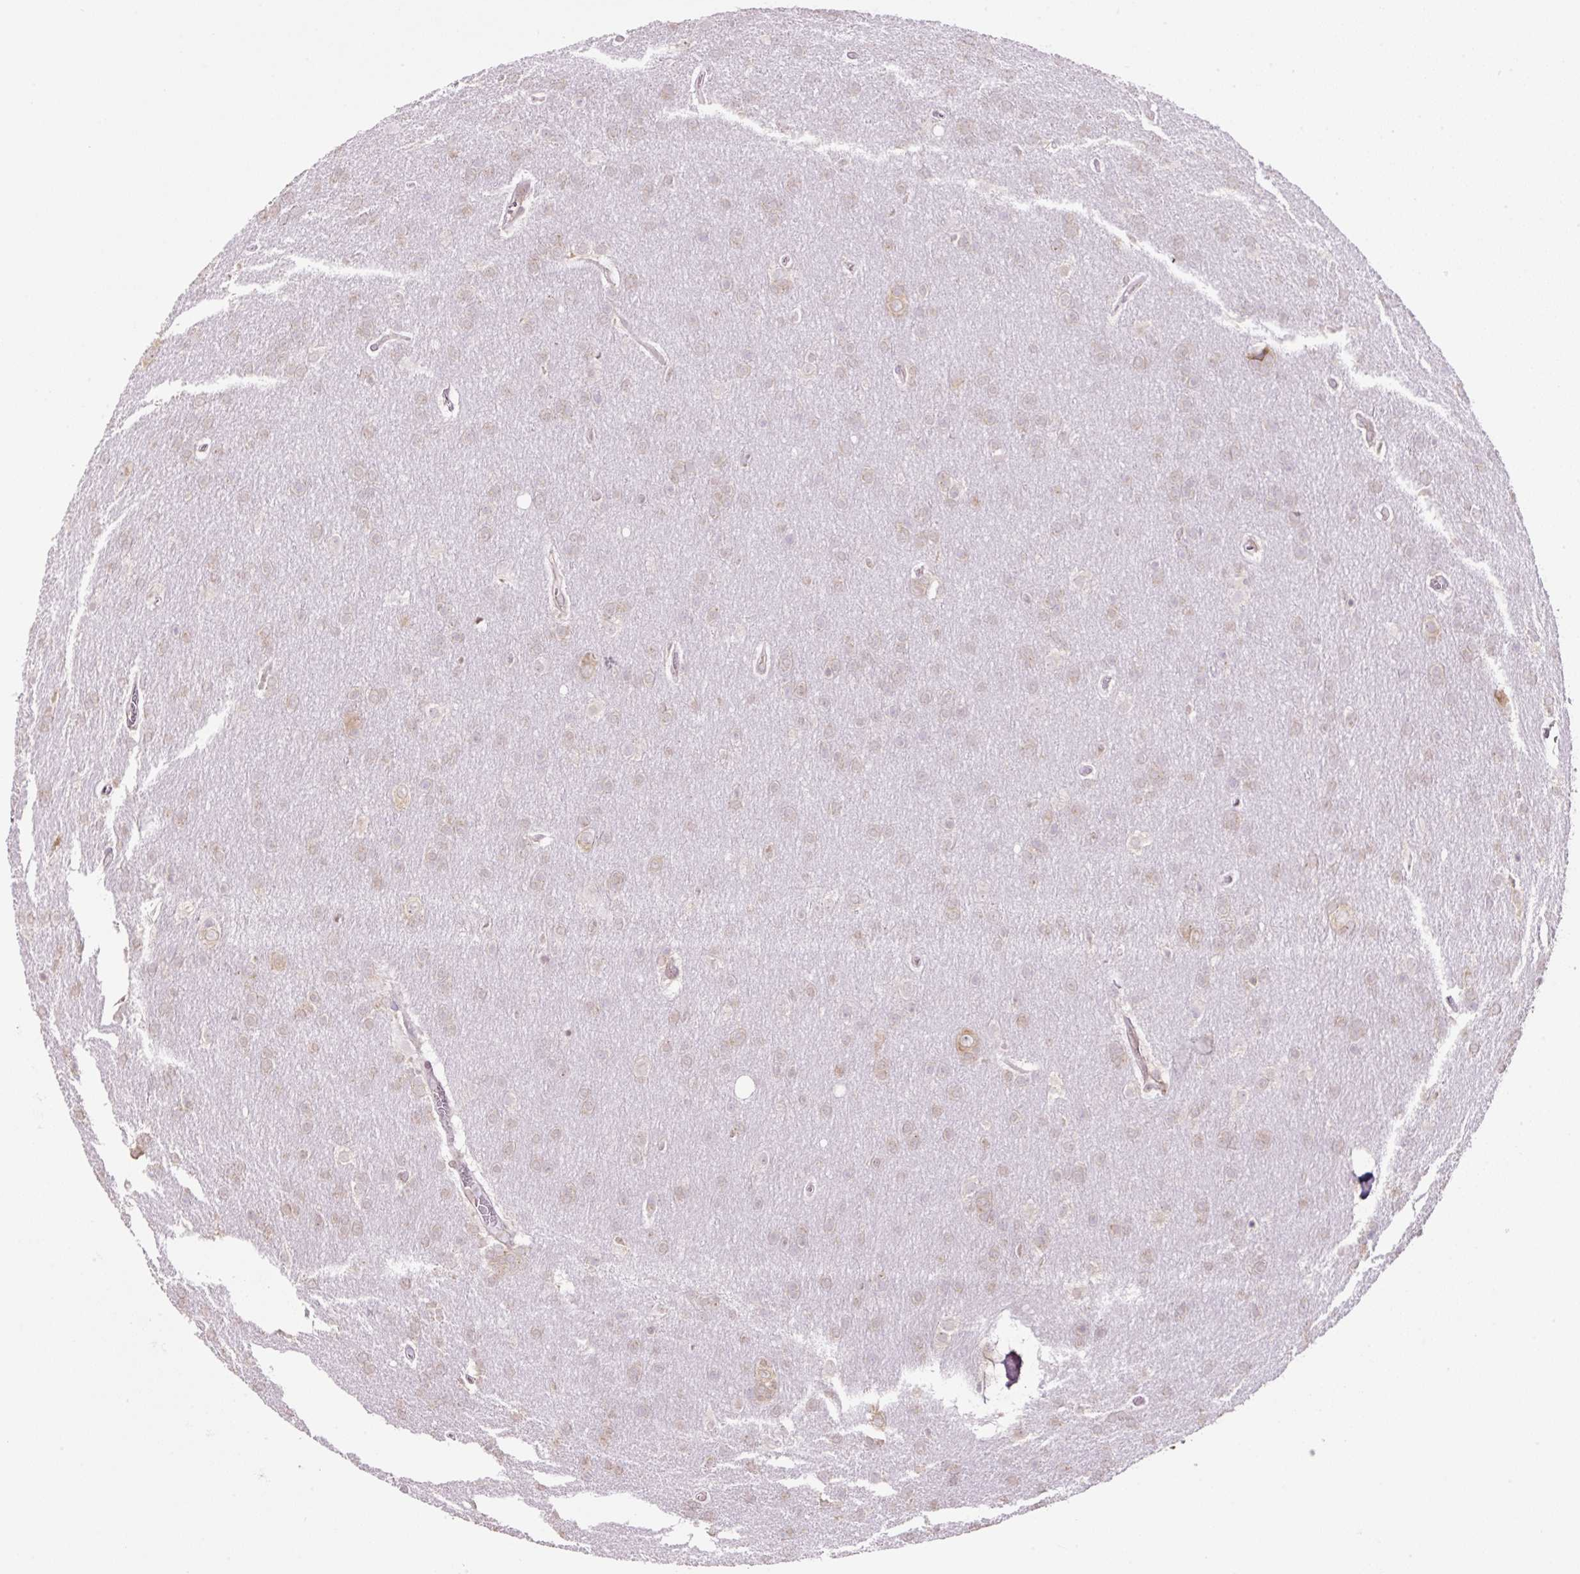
{"staining": {"intensity": "weak", "quantity": "<25%", "location": "cytoplasmic/membranous"}, "tissue": "glioma", "cell_type": "Tumor cells", "image_type": "cancer", "snomed": [{"axis": "morphology", "description": "Glioma, malignant, Low grade"}, {"axis": "topography", "description": "Brain"}], "caption": "DAB immunohistochemical staining of human glioma displays no significant staining in tumor cells. The staining was performed using DAB to visualize the protein expression in brown, while the nuclei were stained in blue with hematoxylin (Magnification: 20x).", "gene": "RPS23", "patient": {"sex": "female", "age": 32}}